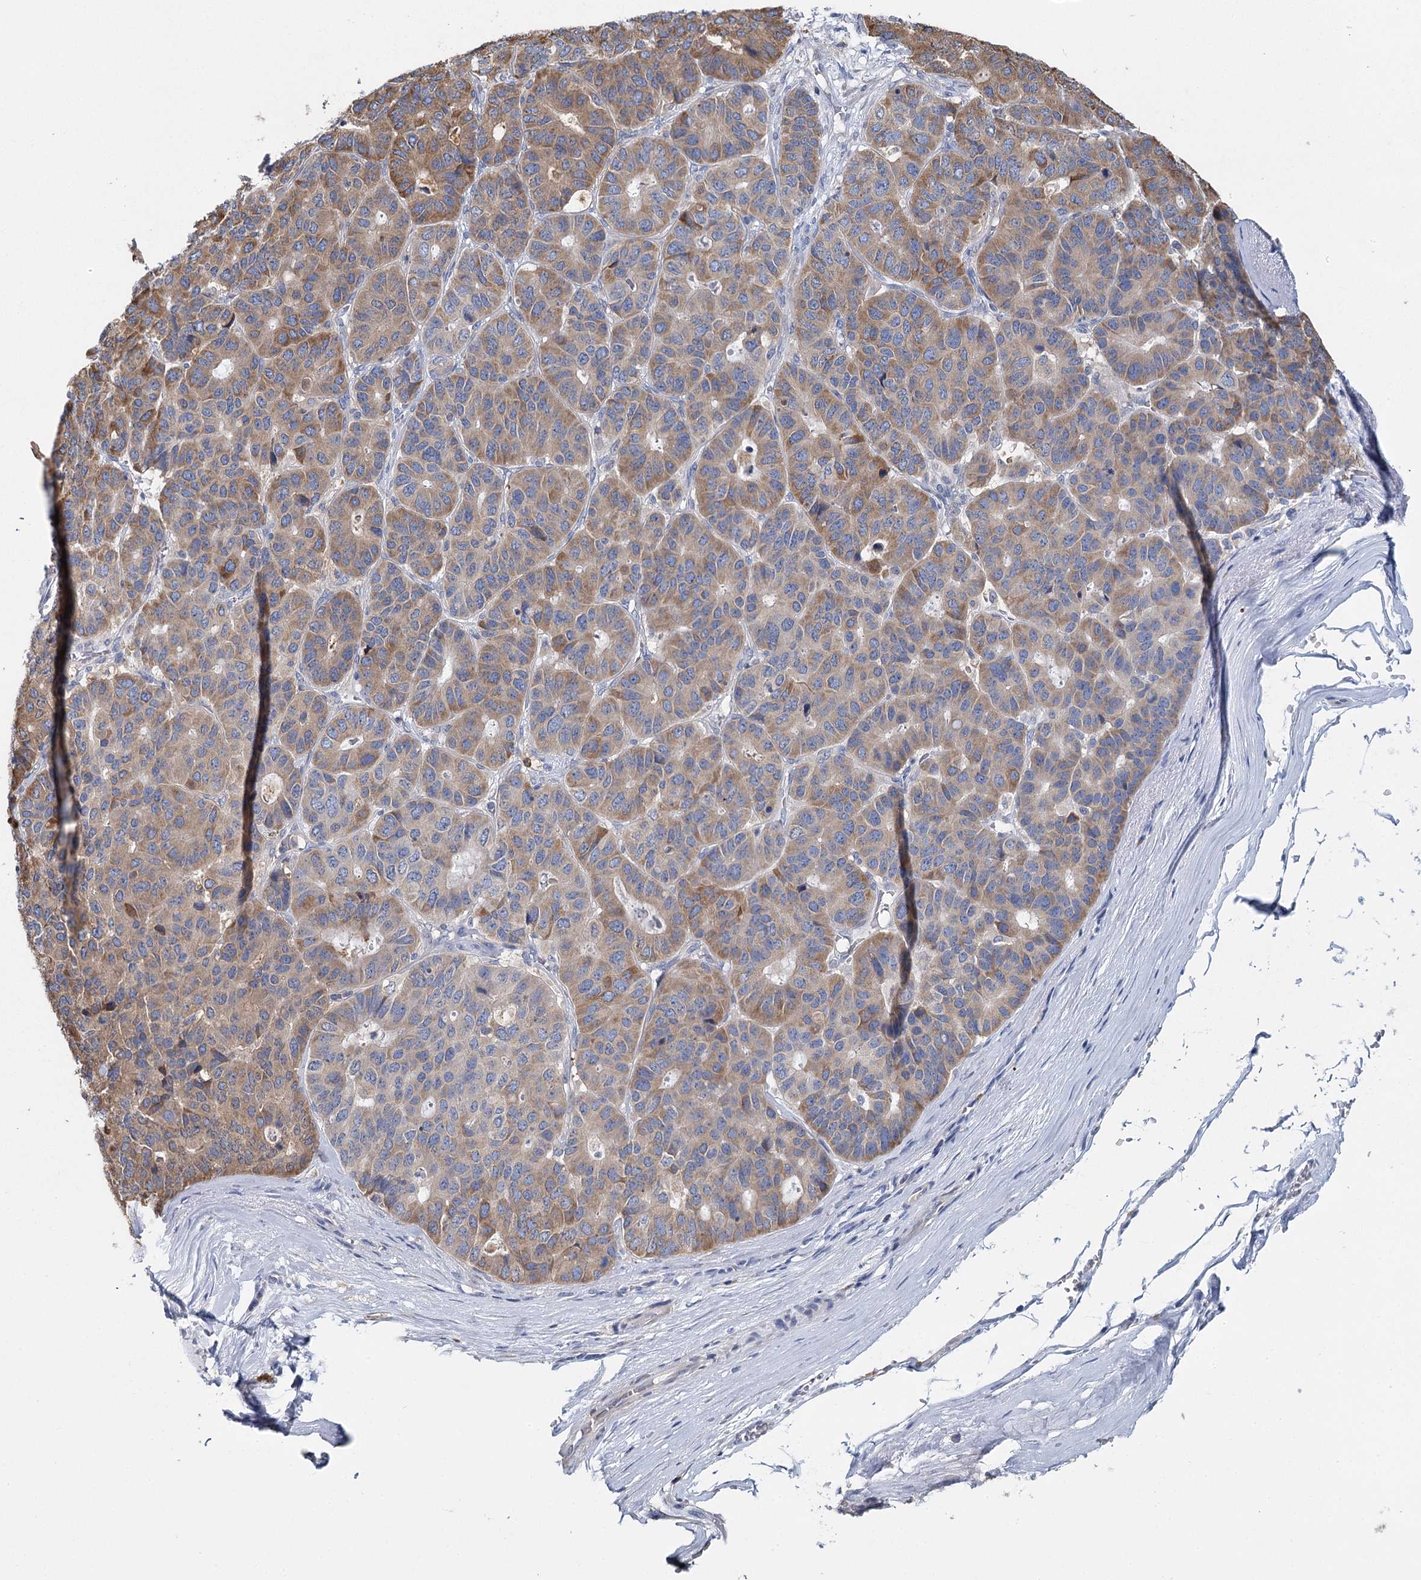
{"staining": {"intensity": "moderate", "quantity": "25%-75%", "location": "cytoplasmic/membranous"}, "tissue": "pancreatic cancer", "cell_type": "Tumor cells", "image_type": "cancer", "snomed": [{"axis": "morphology", "description": "Adenocarcinoma, NOS"}, {"axis": "topography", "description": "Pancreas"}], "caption": "Tumor cells demonstrate moderate cytoplasmic/membranous staining in about 25%-75% of cells in pancreatic cancer (adenocarcinoma). (IHC, brightfield microscopy, high magnification).", "gene": "ANKRD16", "patient": {"sex": "male", "age": 50}}